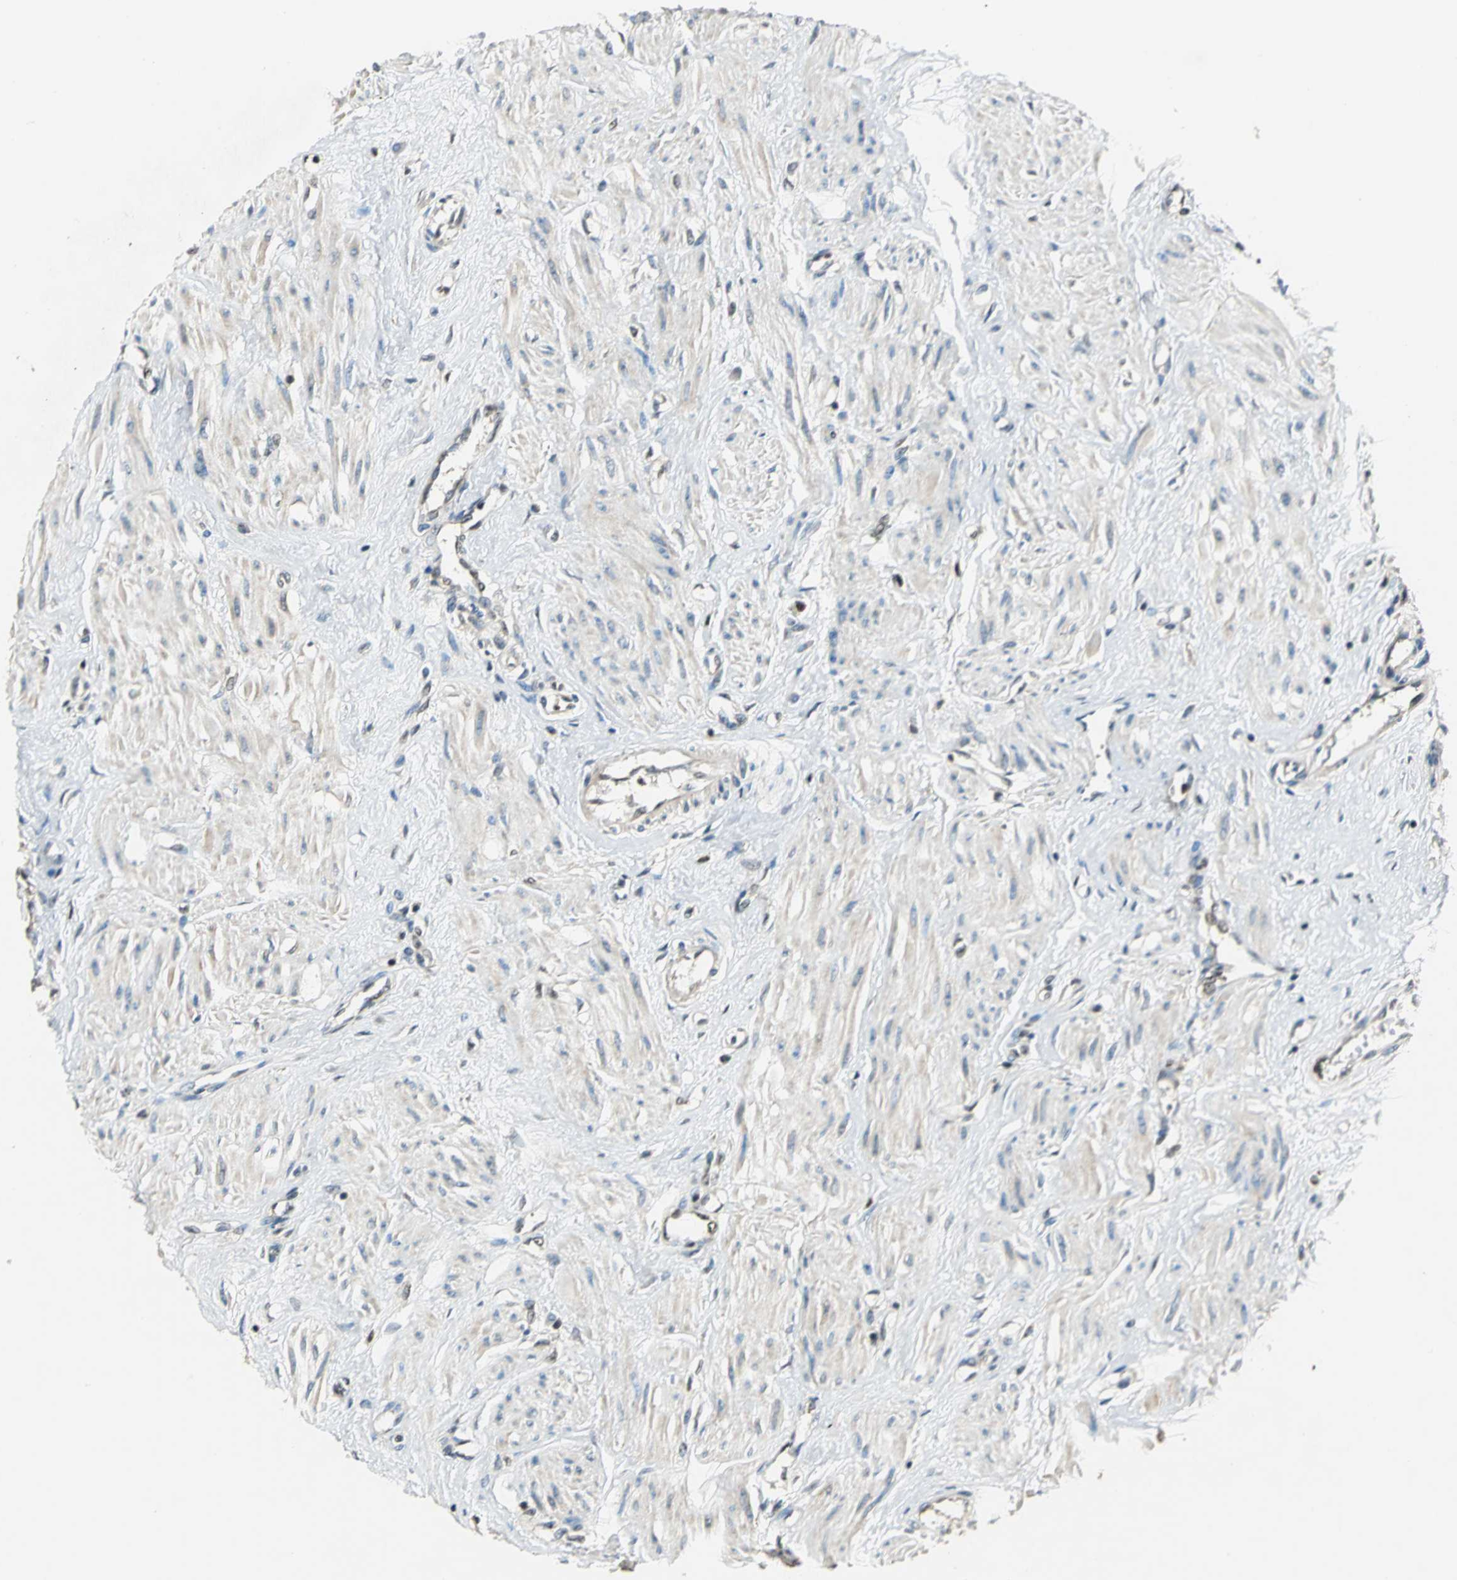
{"staining": {"intensity": "negative", "quantity": "none", "location": "none"}, "tissue": "smooth muscle", "cell_type": "Smooth muscle cells", "image_type": "normal", "snomed": [{"axis": "morphology", "description": "Normal tissue, NOS"}, {"axis": "topography", "description": "Smooth muscle"}, {"axis": "topography", "description": "Uterus"}], "caption": "The image demonstrates no significant positivity in smooth muscle cells of smooth muscle. (Brightfield microscopy of DAB (3,3'-diaminobenzidine) IHC at high magnification).", "gene": "PPP1R13L", "patient": {"sex": "female", "age": 39}}